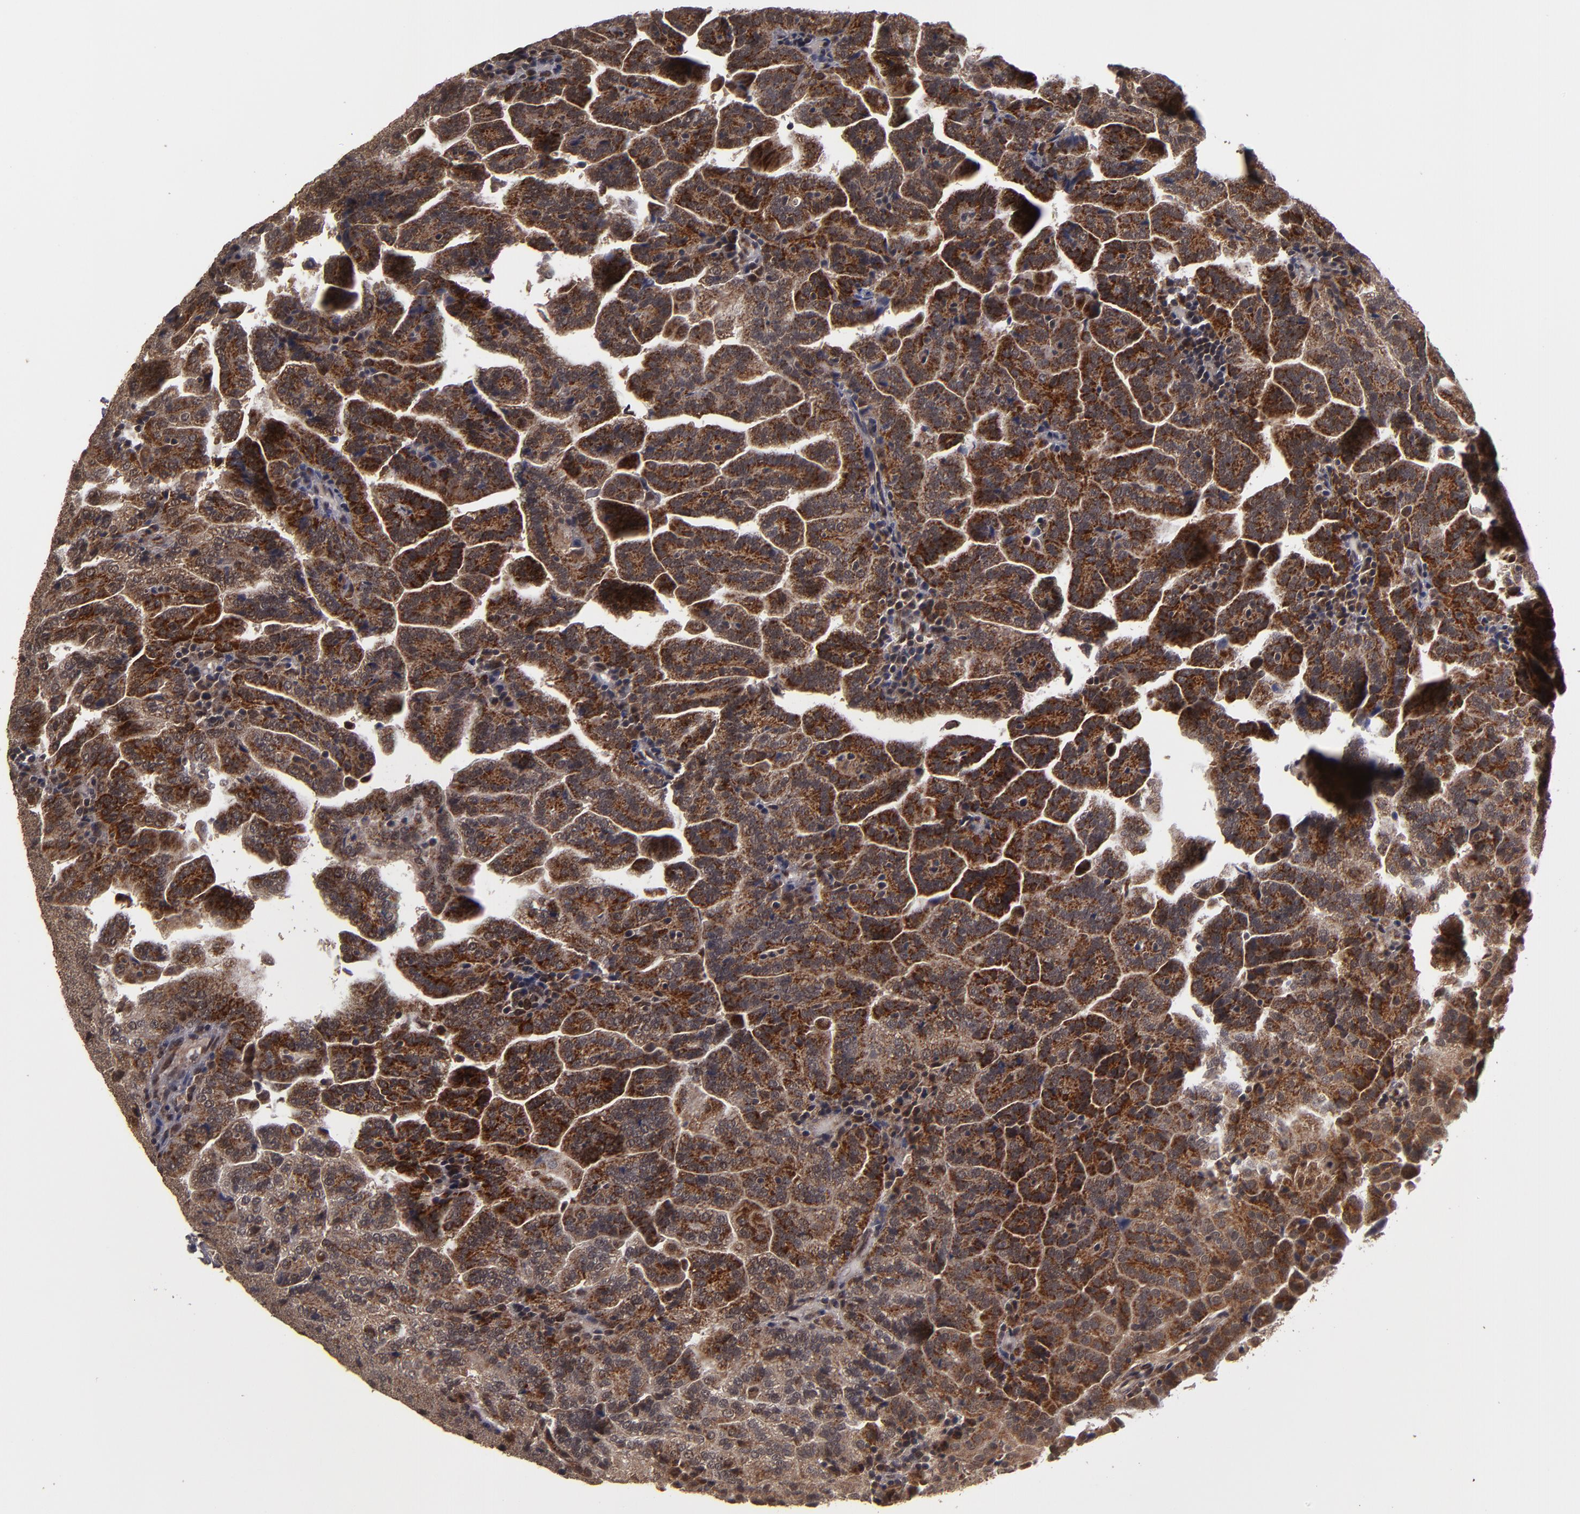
{"staining": {"intensity": "strong", "quantity": ">75%", "location": "cytoplasmic/membranous"}, "tissue": "renal cancer", "cell_type": "Tumor cells", "image_type": "cancer", "snomed": [{"axis": "morphology", "description": "Adenocarcinoma, NOS"}, {"axis": "topography", "description": "Kidney"}], "caption": "Immunohistochemical staining of human renal cancer displays high levels of strong cytoplasmic/membranous protein positivity in approximately >75% of tumor cells. (Stains: DAB in brown, nuclei in blue, Microscopy: brightfield microscopy at high magnification).", "gene": "CUL5", "patient": {"sex": "male", "age": 61}}